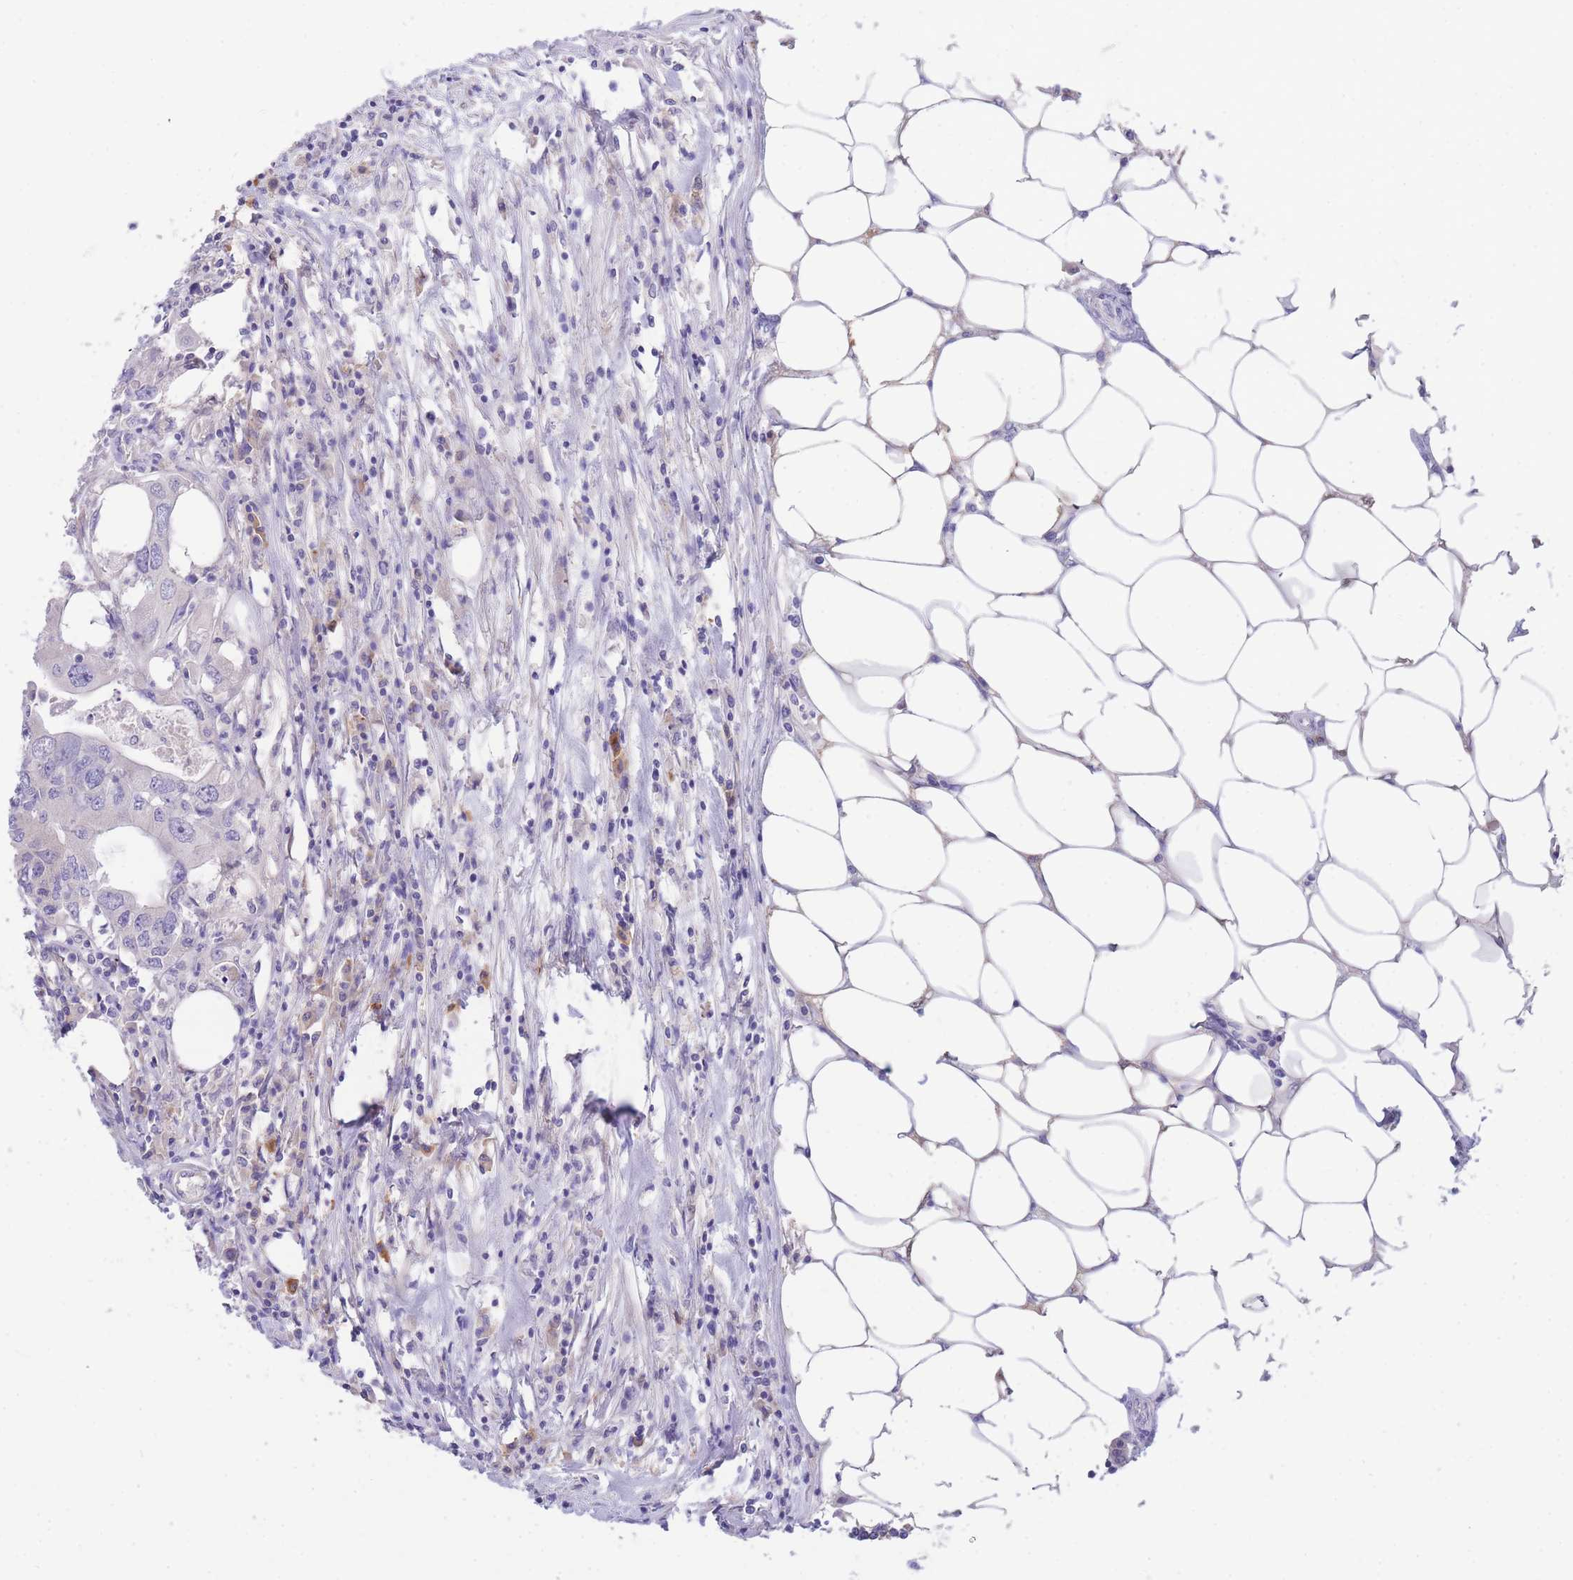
{"staining": {"intensity": "negative", "quantity": "none", "location": "none"}, "tissue": "colorectal cancer", "cell_type": "Tumor cells", "image_type": "cancer", "snomed": [{"axis": "morphology", "description": "Adenocarcinoma, NOS"}, {"axis": "topography", "description": "Colon"}], "caption": "A high-resolution histopathology image shows immunohistochemistry (IHC) staining of colorectal cancer, which displays no significant expression in tumor cells.", "gene": "PCDHB3", "patient": {"sex": "male", "age": 71}}